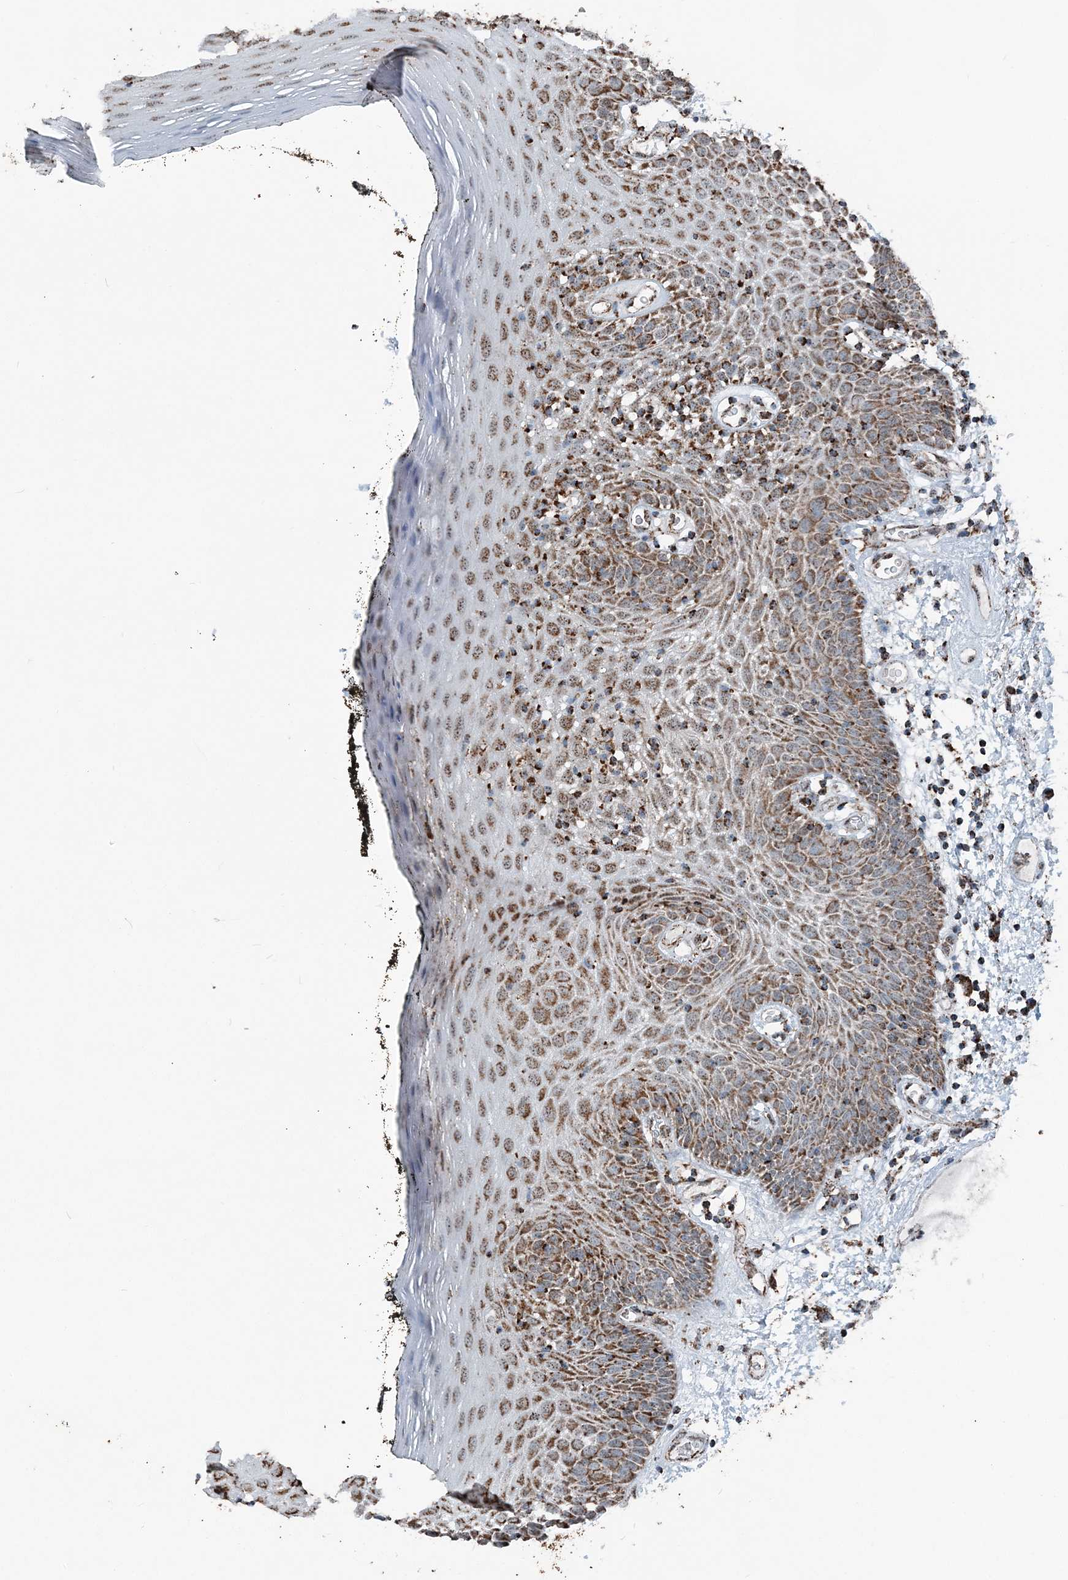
{"staining": {"intensity": "strong", "quantity": "25%-75%", "location": "cytoplasmic/membranous"}, "tissue": "oral mucosa", "cell_type": "Squamous epithelial cells", "image_type": "normal", "snomed": [{"axis": "morphology", "description": "Normal tissue, NOS"}, {"axis": "topography", "description": "Oral tissue"}], "caption": "Immunohistochemistry (IHC) (DAB (3,3'-diaminobenzidine)) staining of normal oral mucosa exhibits strong cytoplasmic/membranous protein staining in approximately 25%-75% of squamous epithelial cells.", "gene": "SUCLG1", "patient": {"sex": "male", "age": 74}}